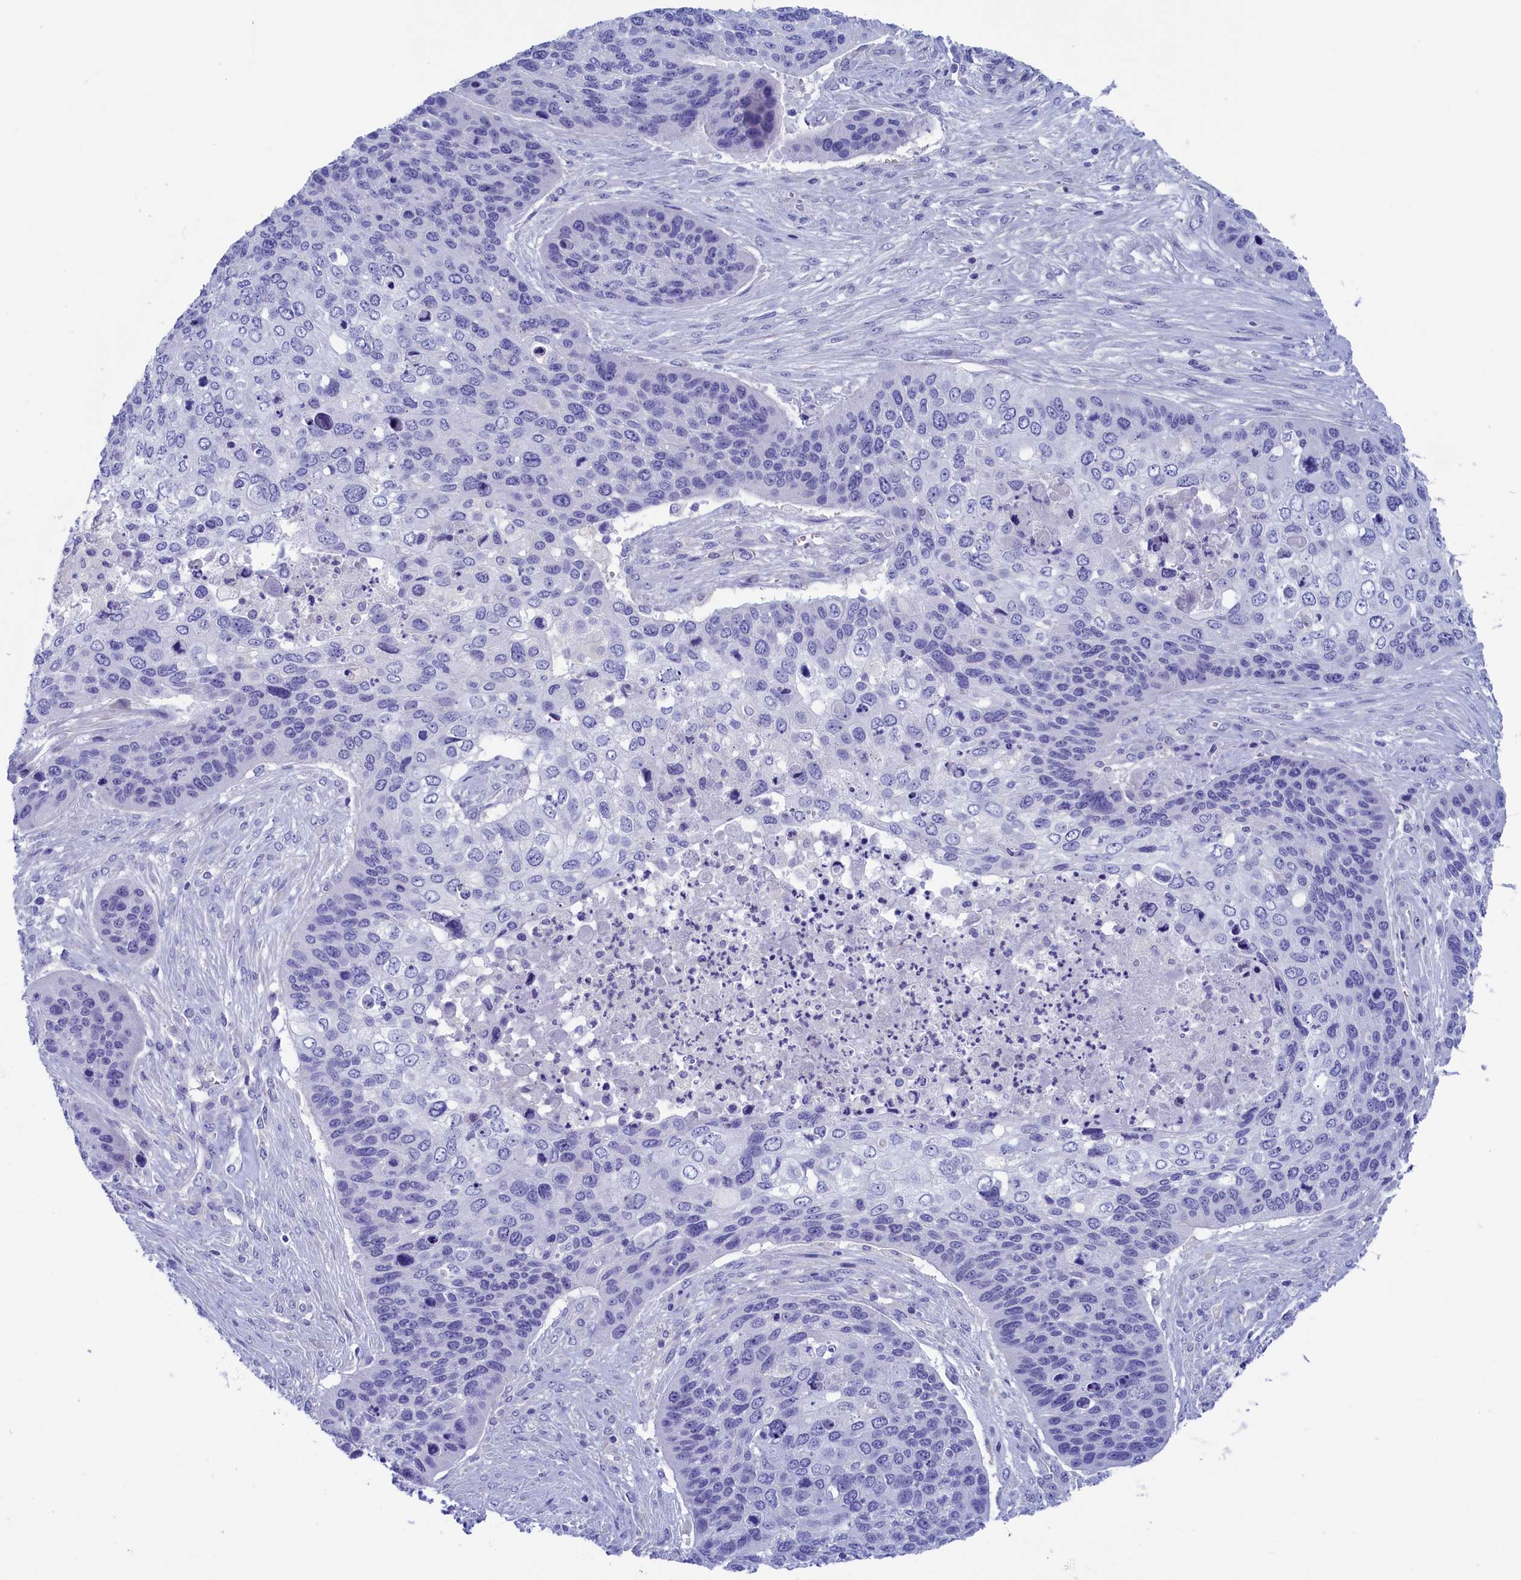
{"staining": {"intensity": "negative", "quantity": "none", "location": "none"}, "tissue": "skin cancer", "cell_type": "Tumor cells", "image_type": "cancer", "snomed": [{"axis": "morphology", "description": "Basal cell carcinoma"}, {"axis": "topography", "description": "Skin"}], "caption": "IHC image of neoplastic tissue: skin cancer stained with DAB (3,3'-diaminobenzidine) shows no significant protein staining in tumor cells. (DAB (3,3'-diaminobenzidine) immunohistochemistry with hematoxylin counter stain).", "gene": "VPS35L", "patient": {"sex": "female", "age": 74}}